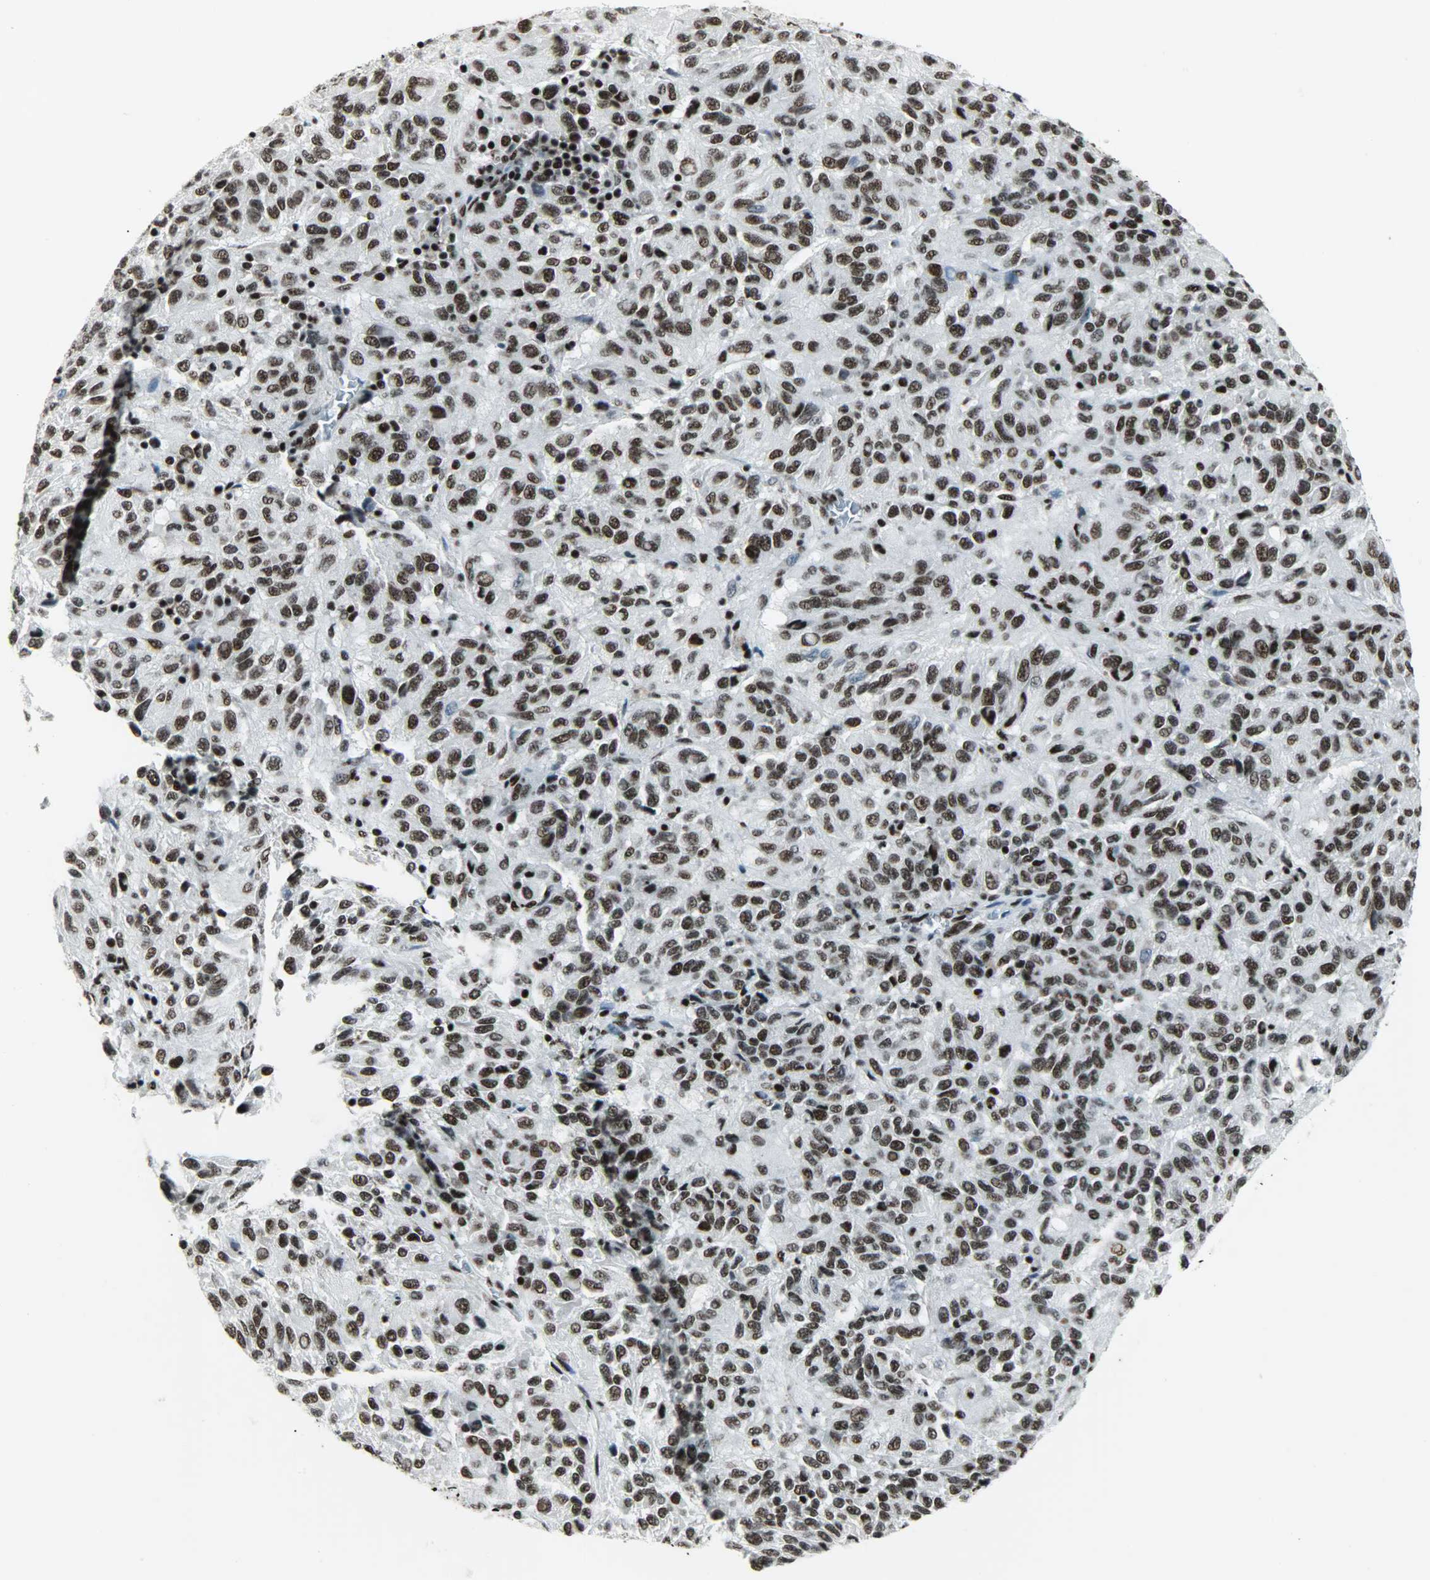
{"staining": {"intensity": "strong", "quantity": ">75%", "location": "nuclear"}, "tissue": "melanoma", "cell_type": "Tumor cells", "image_type": "cancer", "snomed": [{"axis": "morphology", "description": "Malignant melanoma, Metastatic site"}, {"axis": "topography", "description": "Lung"}], "caption": "Tumor cells exhibit high levels of strong nuclear positivity in about >75% of cells in melanoma. The staining was performed using DAB, with brown indicating positive protein expression. Nuclei are stained blue with hematoxylin.", "gene": "SNRPA", "patient": {"sex": "male", "age": 64}}